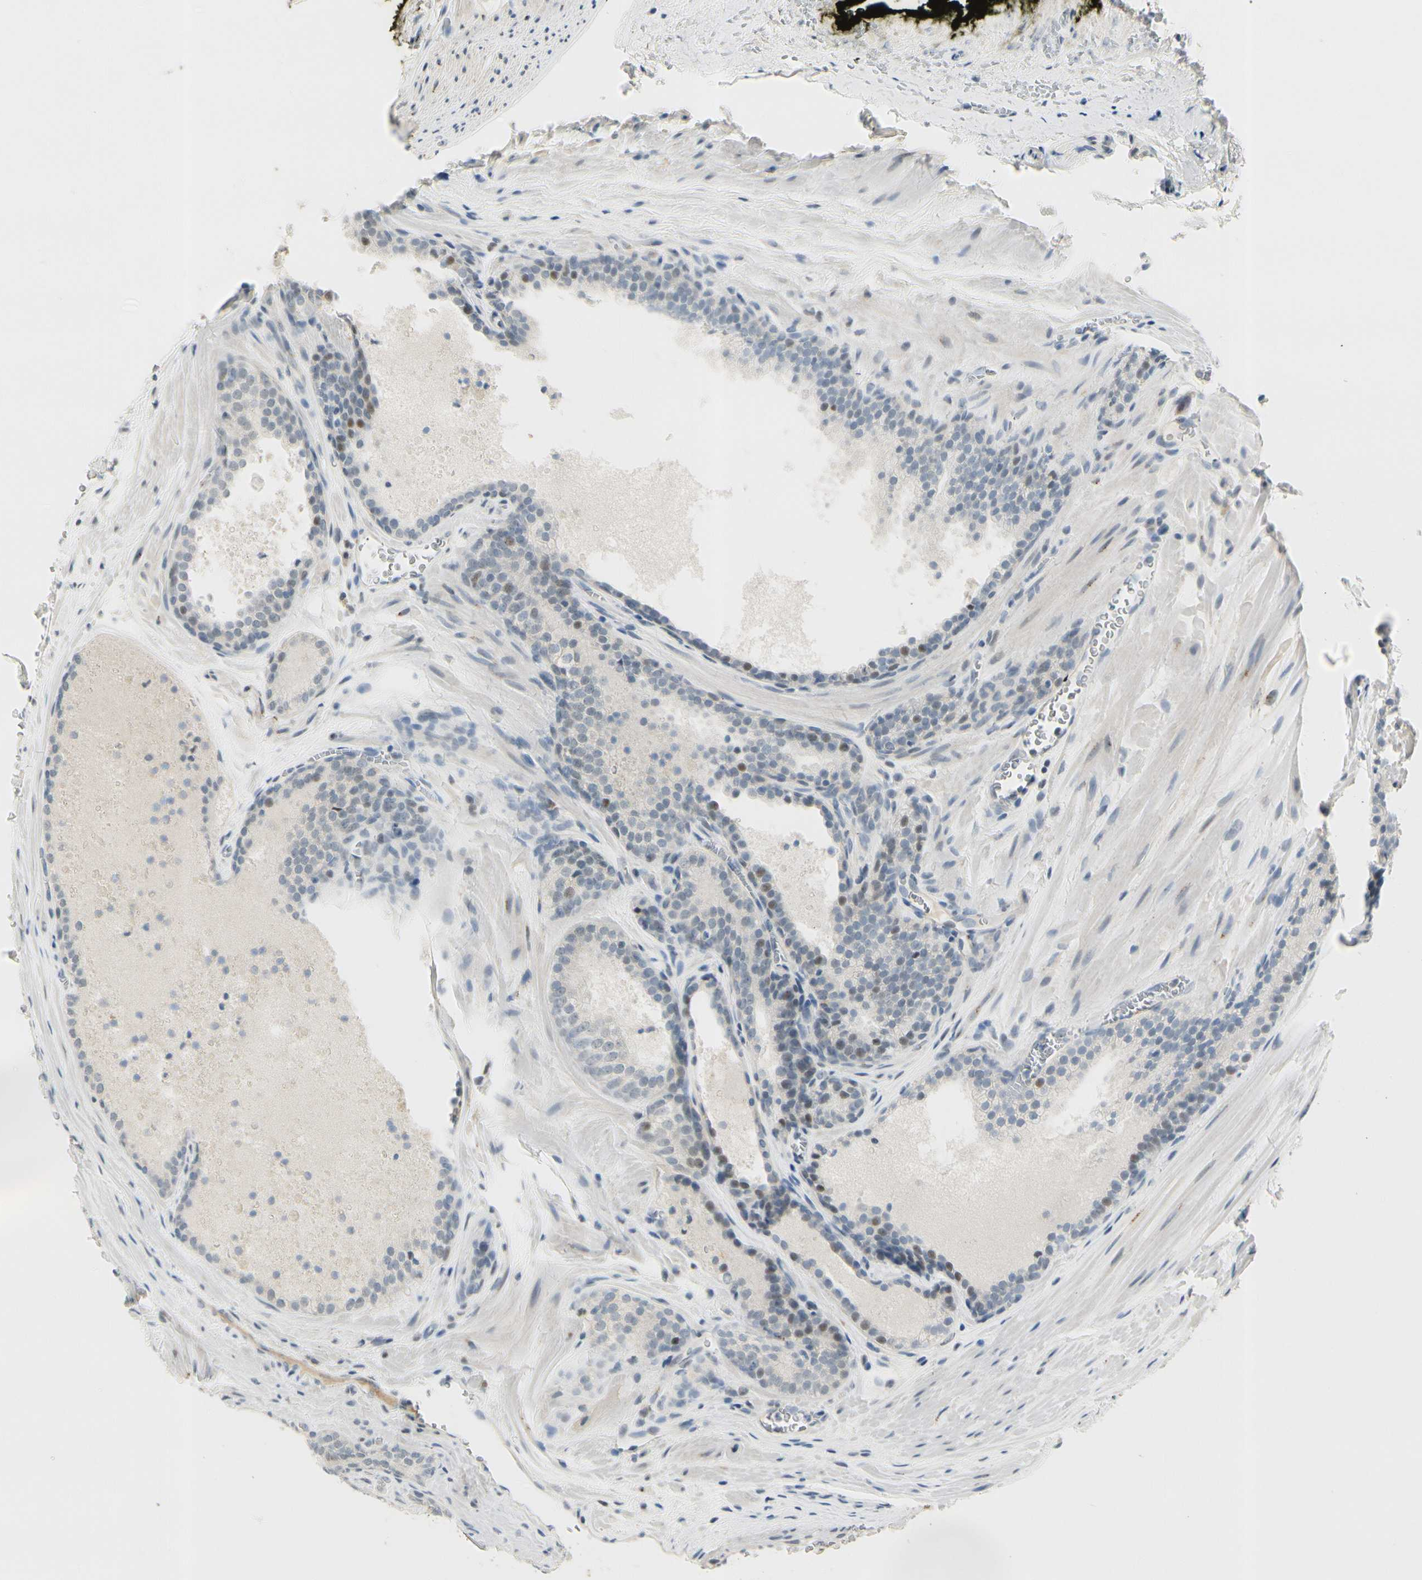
{"staining": {"intensity": "moderate", "quantity": "<25%", "location": "nuclear"}, "tissue": "prostate cancer", "cell_type": "Tumor cells", "image_type": "cancer", "snomed": [{"axis": "morphology", "description": "Adenocarcinoma, Low grade"}, {"axis": "topography", "description": "Prostate"}], "caption": "Prostate low-grade adenocarcinoma stained with a protein marker shows moderate staining in tumor cells.", "gene": "B4GALNT1", "patient": {"sex": "male", "age": 60}}